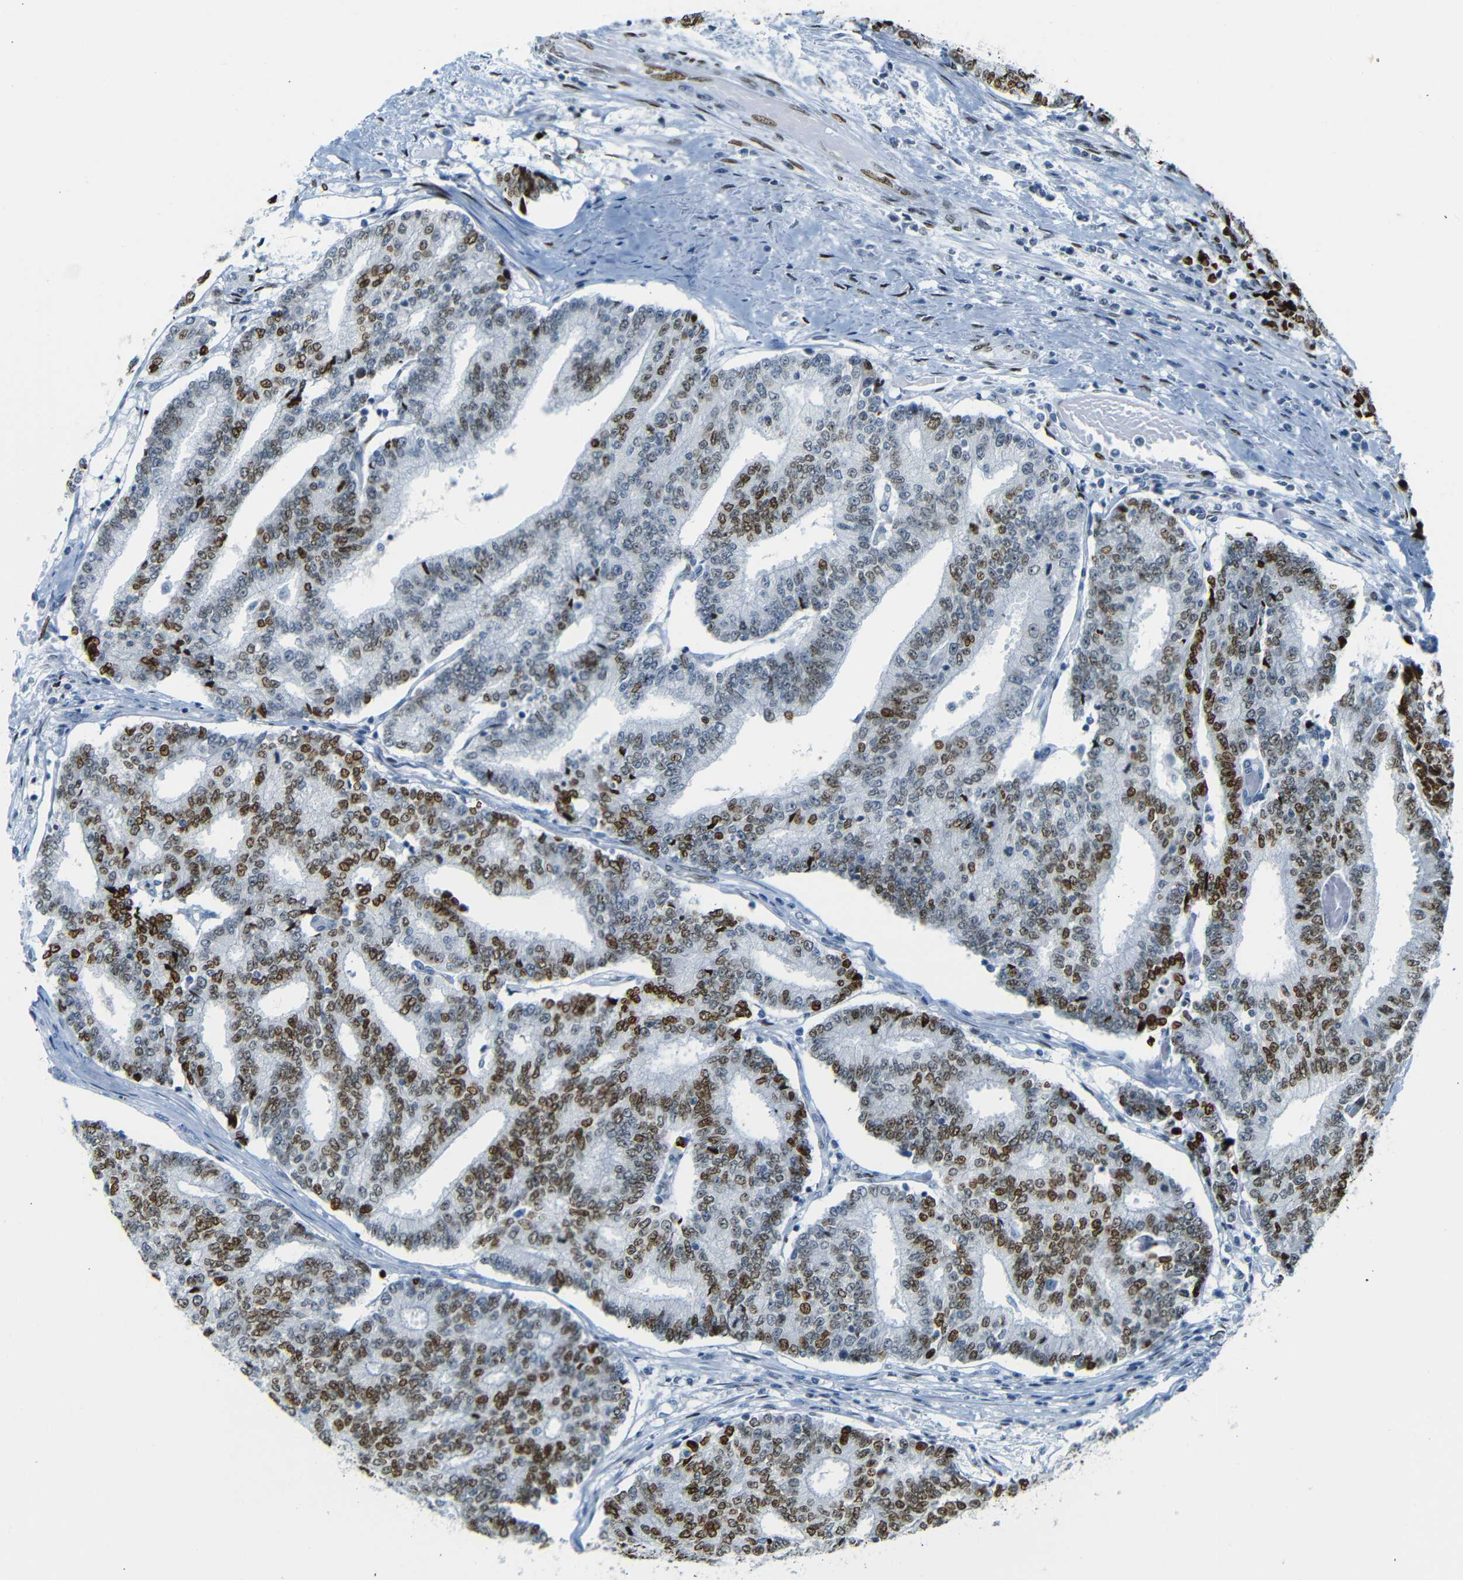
{"staining": {"intensity": "strong", "quantity": ">75%", "location": "nuclear"}, "tissue": "prostate cancer", "cell_type": "Tumor cells", "image_type": "cancer", "snomed": [{"axis": "morphology", "description": "Normal tissue, NOS"}, {"axis": "morphology", "description": "Adenocarcinoma, High grade"}, {"axis": "topography", "description": "Prostate"}, {"axis": "topography", "description": "Seminal veicle"}], "caption": "This photomicrograph demonstrates immunohistochemistry (IHC) staining of human prostate cancer (adenocarcinoma (high-grade)), with high strong nuclear expression in about >75% of tumor cells.", "gene": "NPIPB15", "patient": {"sex": "male", "age": 55}}